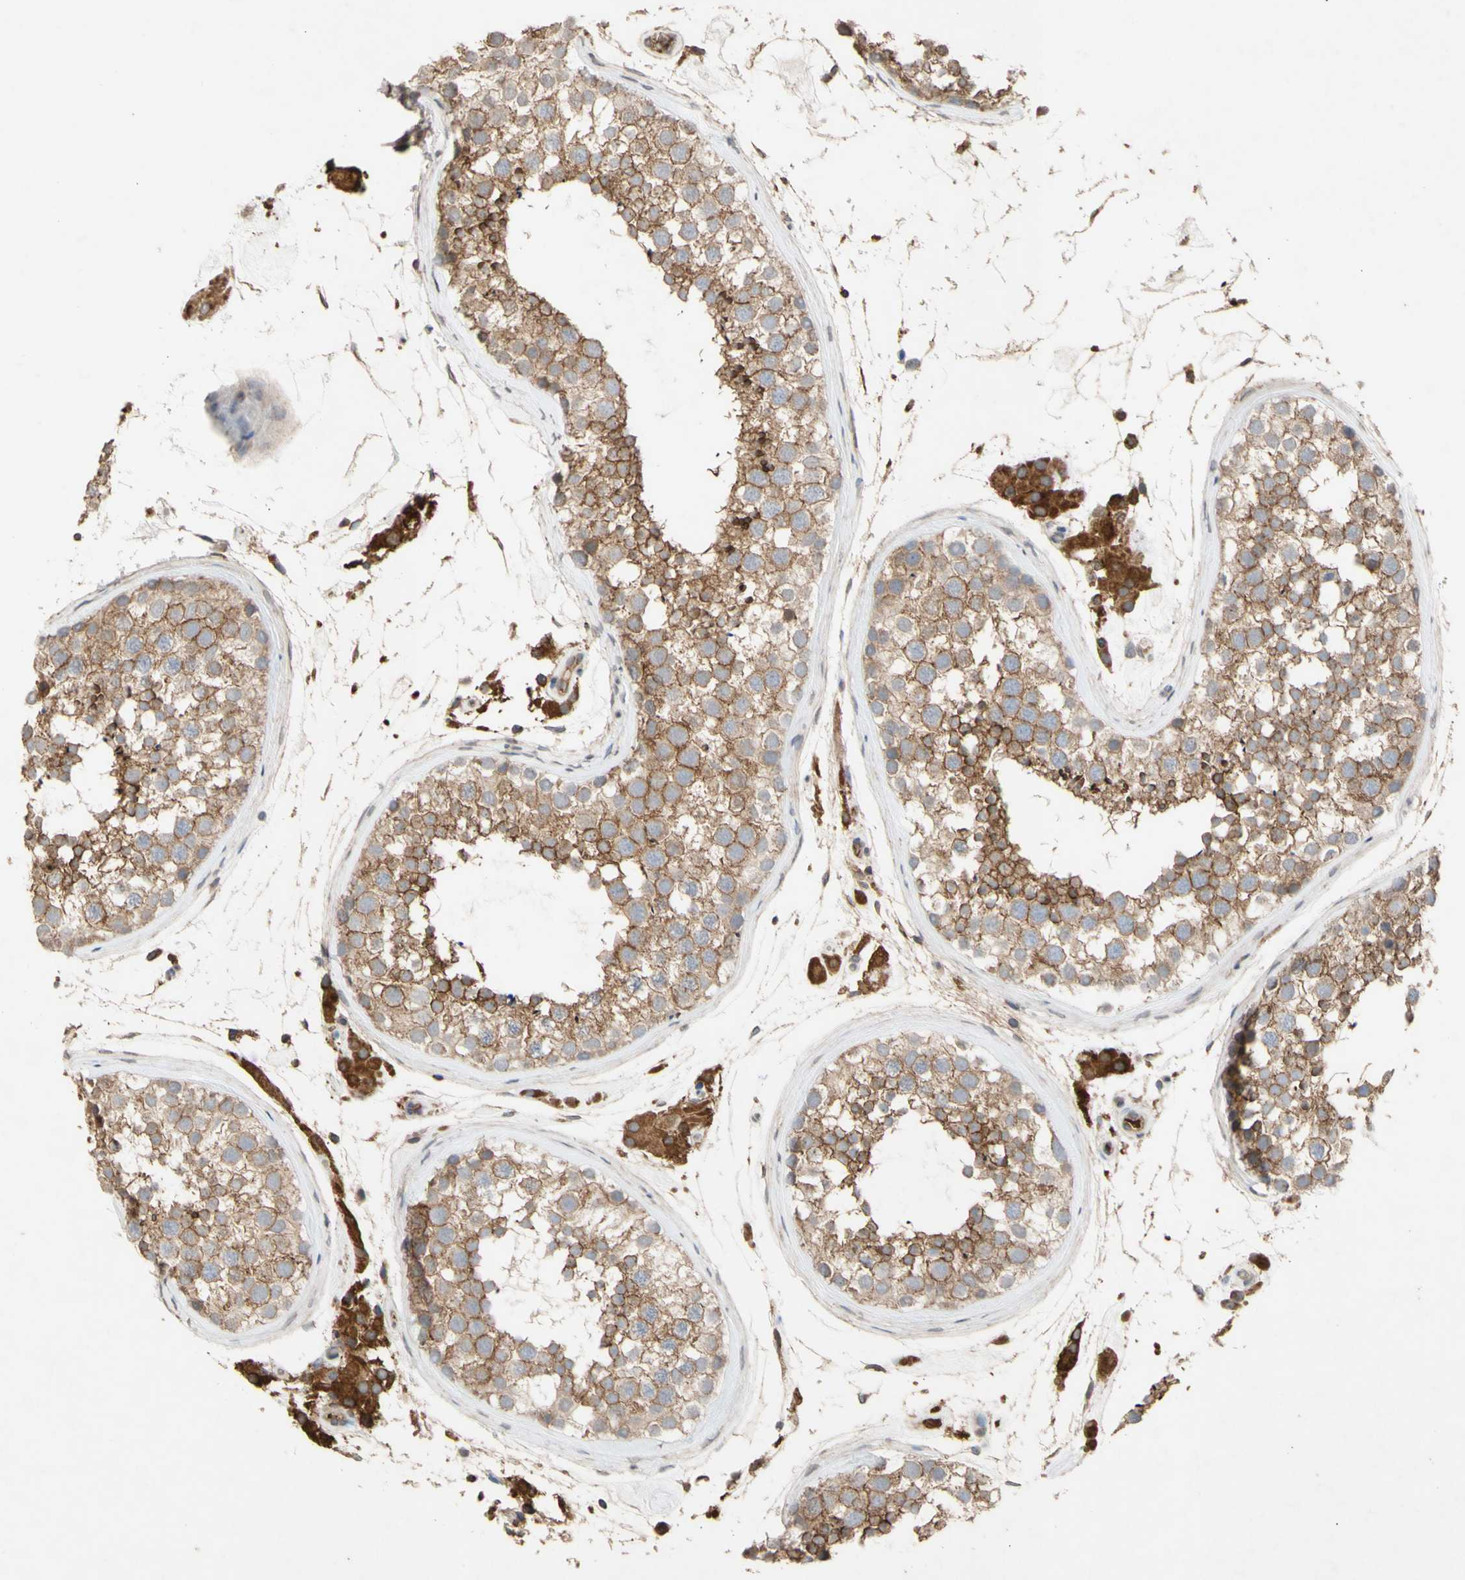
{"staining": {"intensity": "moderate", "quantity": ">75%", "location": "cytoplasmic/membranous"}, "tissue": "testis", "cell_type": "Cells in seminiferous ducts", "image_type": "normal", "snomed": [{"axis": "morphology", "description": "Normal tissue, NOS"}, {"axis": "topography", "description": "Testis"}], "caption": "Protein expression analysis of benign testis exhibits moderate cytoplasmic/membranous expression in approximately >75% of cells in seminiferous ducts.", "gene": "NECTIN3", "patient": {"sex": "male", "age": 46}}